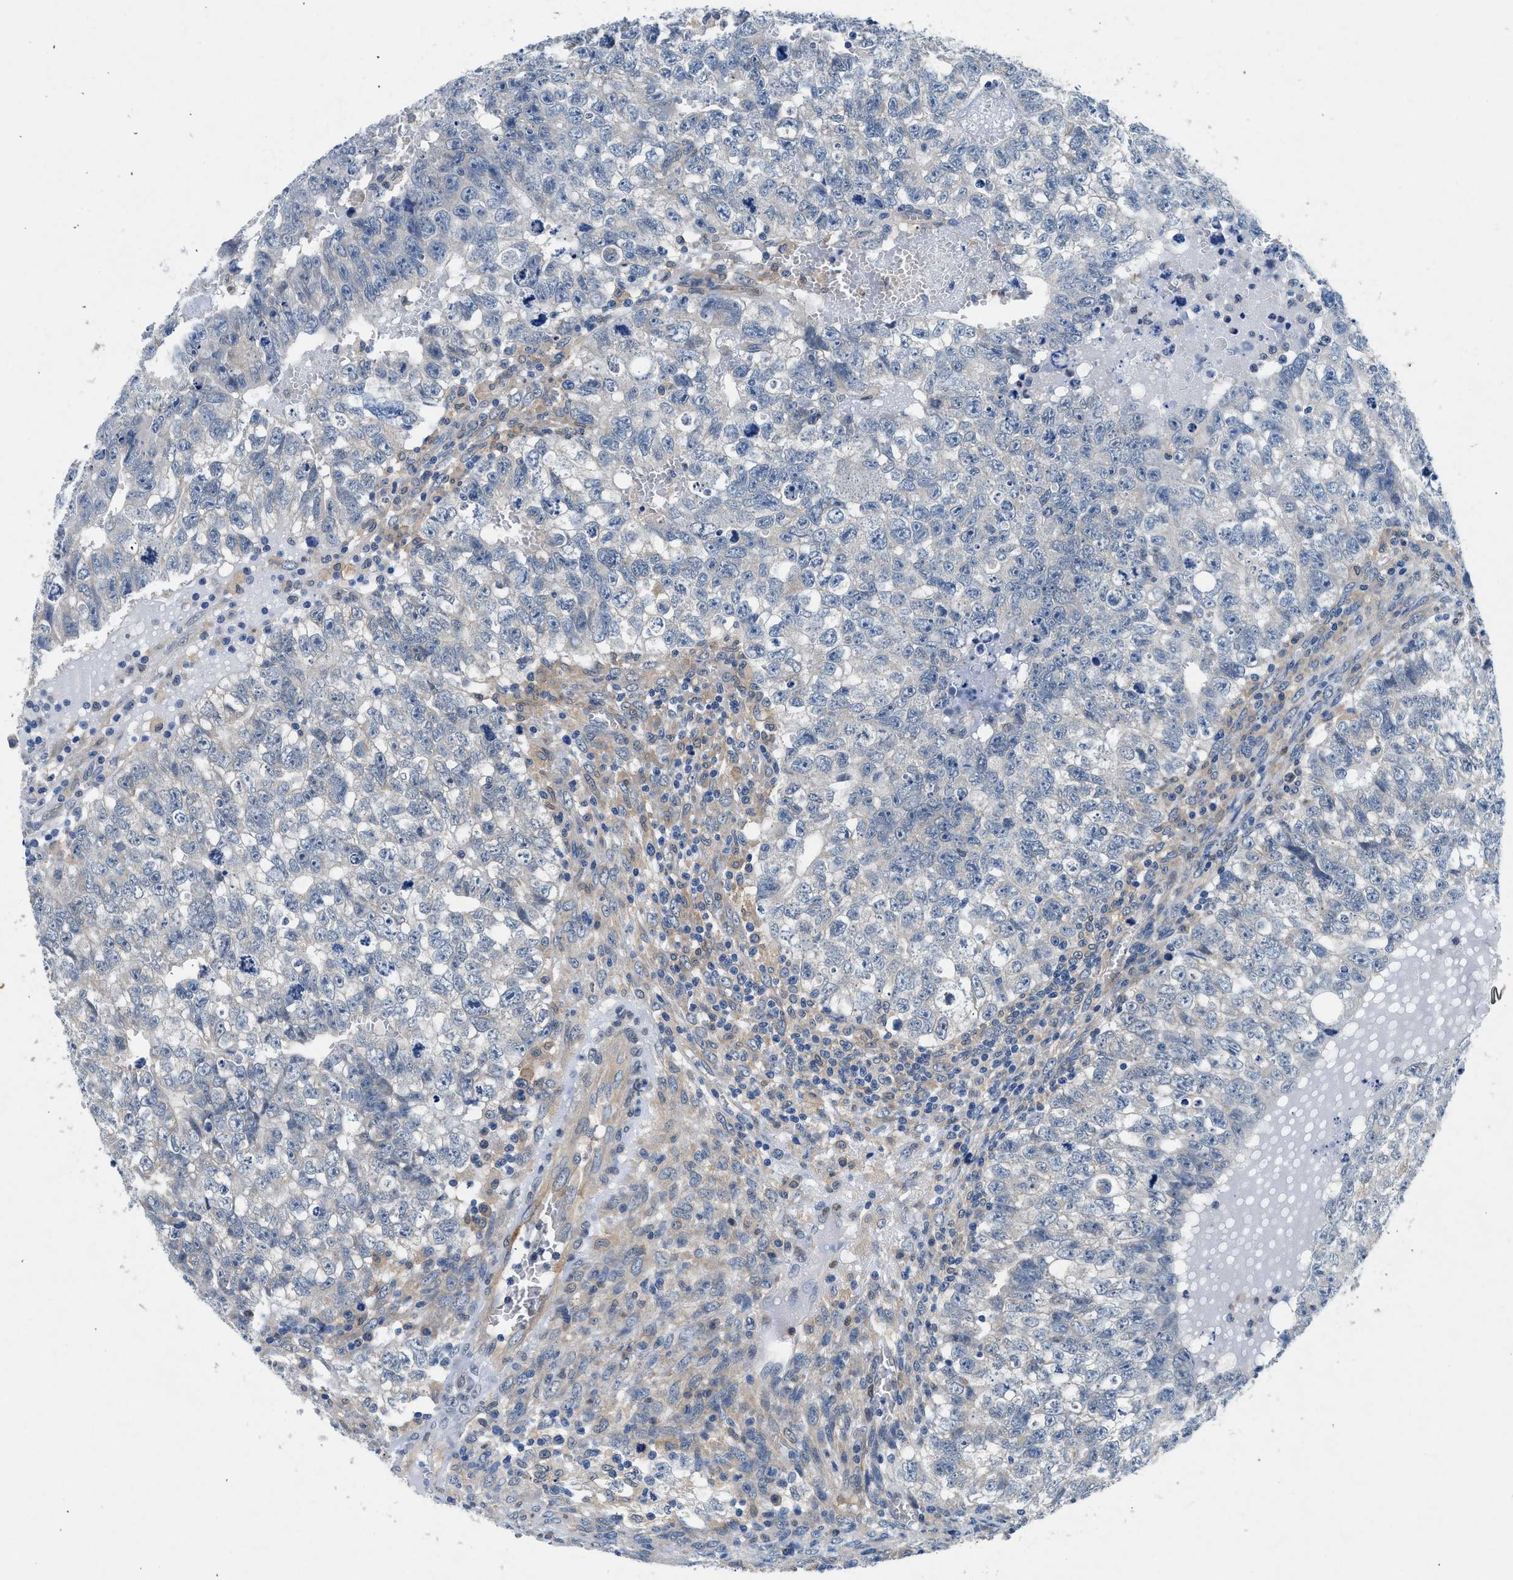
{"staining": {"intensity": "negative", "quantity": "none", "location": "none"}, "tissue": "testis cancer", "cell_type": "Tumor cells", "image_type": "cancer", "snomed": [{"axis": "morphology", "description": "Seminoma, NOS"}, {"axis": "morphology", "description": "Carcinoma, Embryonal, NOS"}, {"axis": "topography", "description": "Testis"}], "caption": "The immunohistochemistry histopathology image has no significant expression in tumor cells of embryonal carcinoma (testis) tissue.", "gene": "COPS2", "patient": {"sex": "male", "age": 38}}